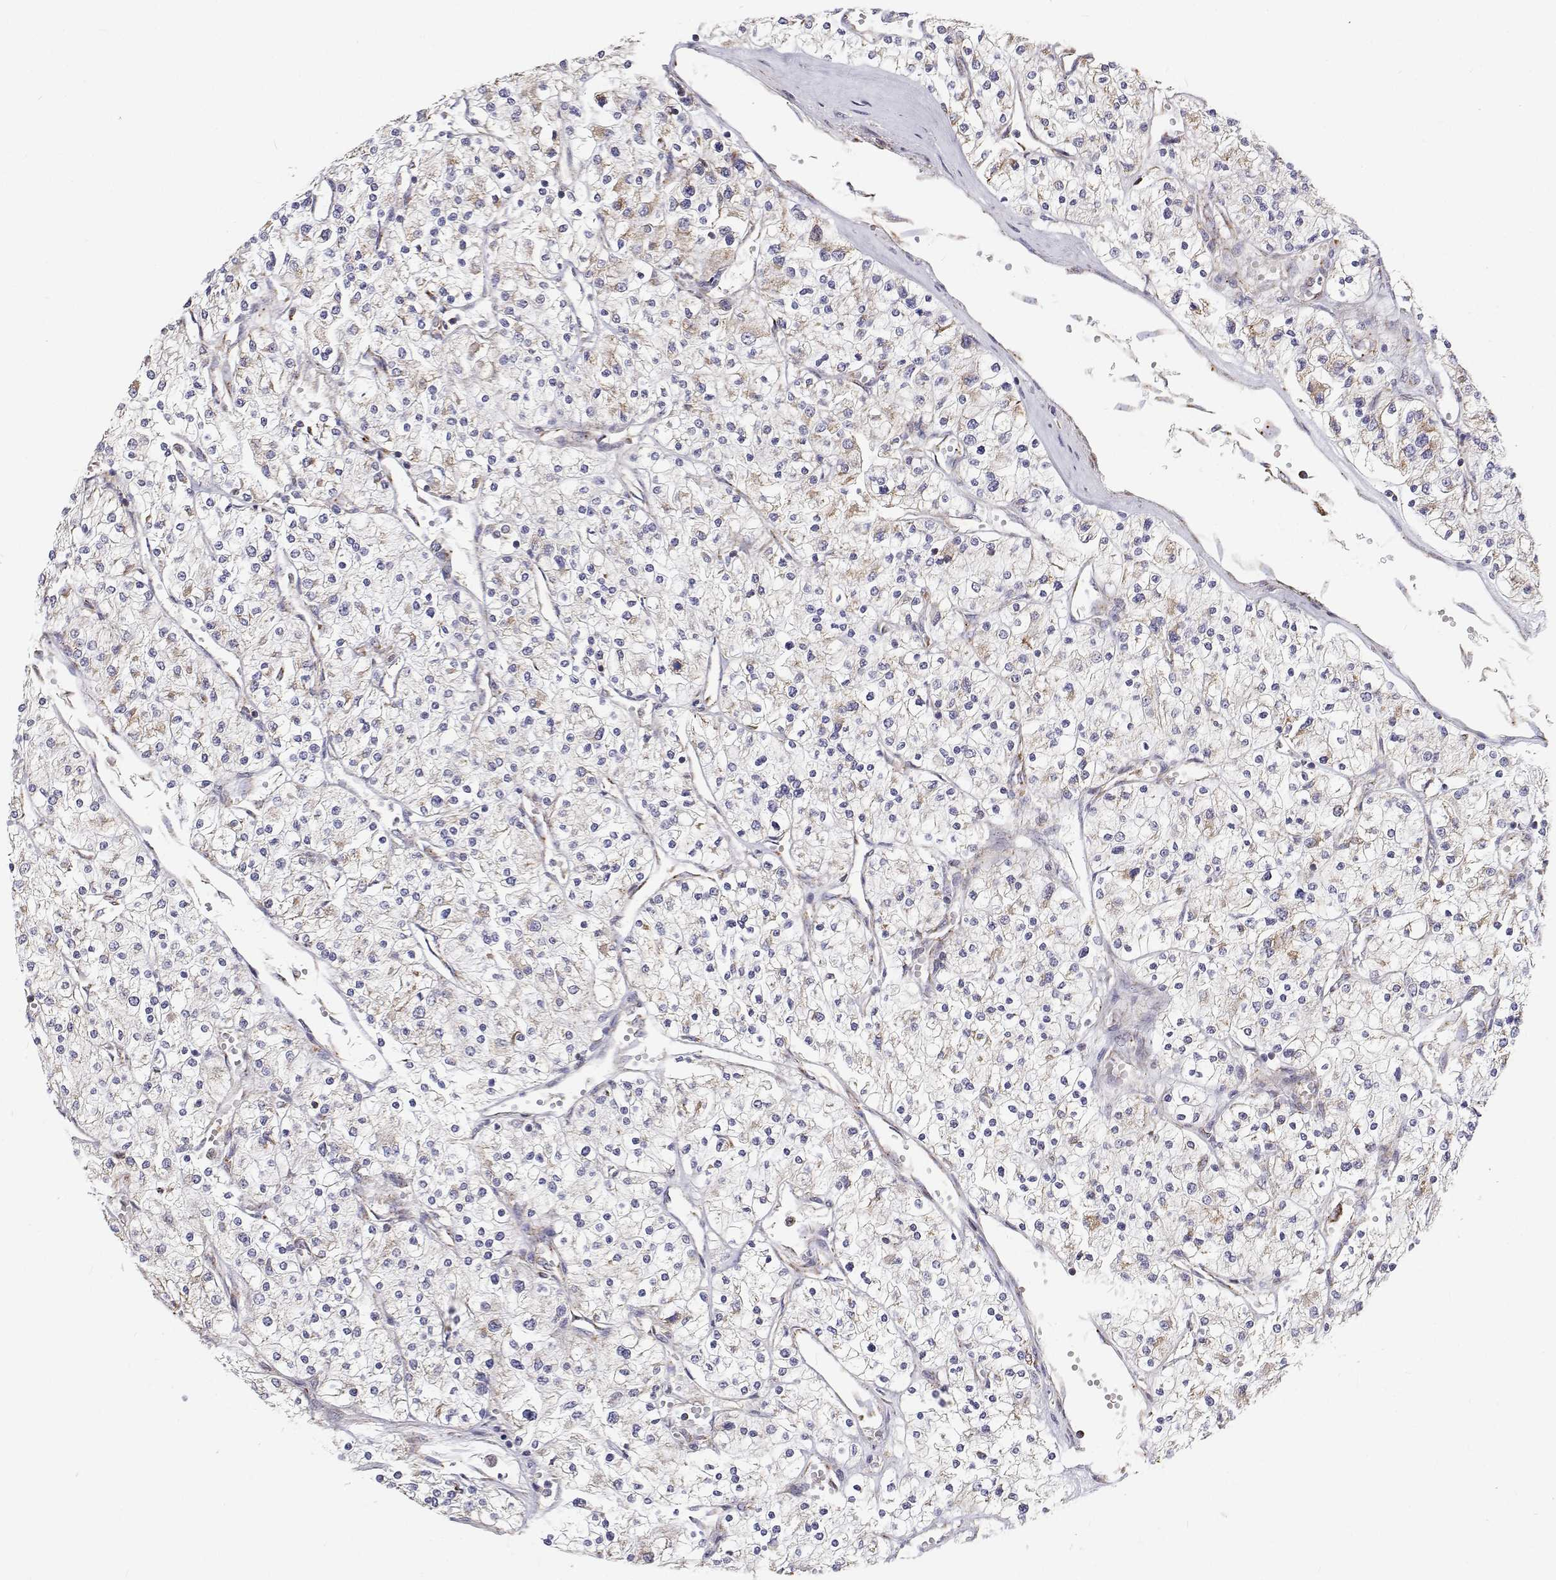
{"staining": {"intensity": "negative", "quantity": "none", "location": "none"}, "tissue": "renal cancer", "cell_type": "Tumor cells", "image_type": "cancer", "snomed": [{"axis": "morphology", "description": "Adenocarcinoma, NOS"}, {"axis": "topography", "description": "Kidney"}], "caption": "The IHC micrograph has no significant positivity in tumor cells of renal cancer tissue.", "gene": "SPICE1", "patient": {"sex": "male", "age": 80}}